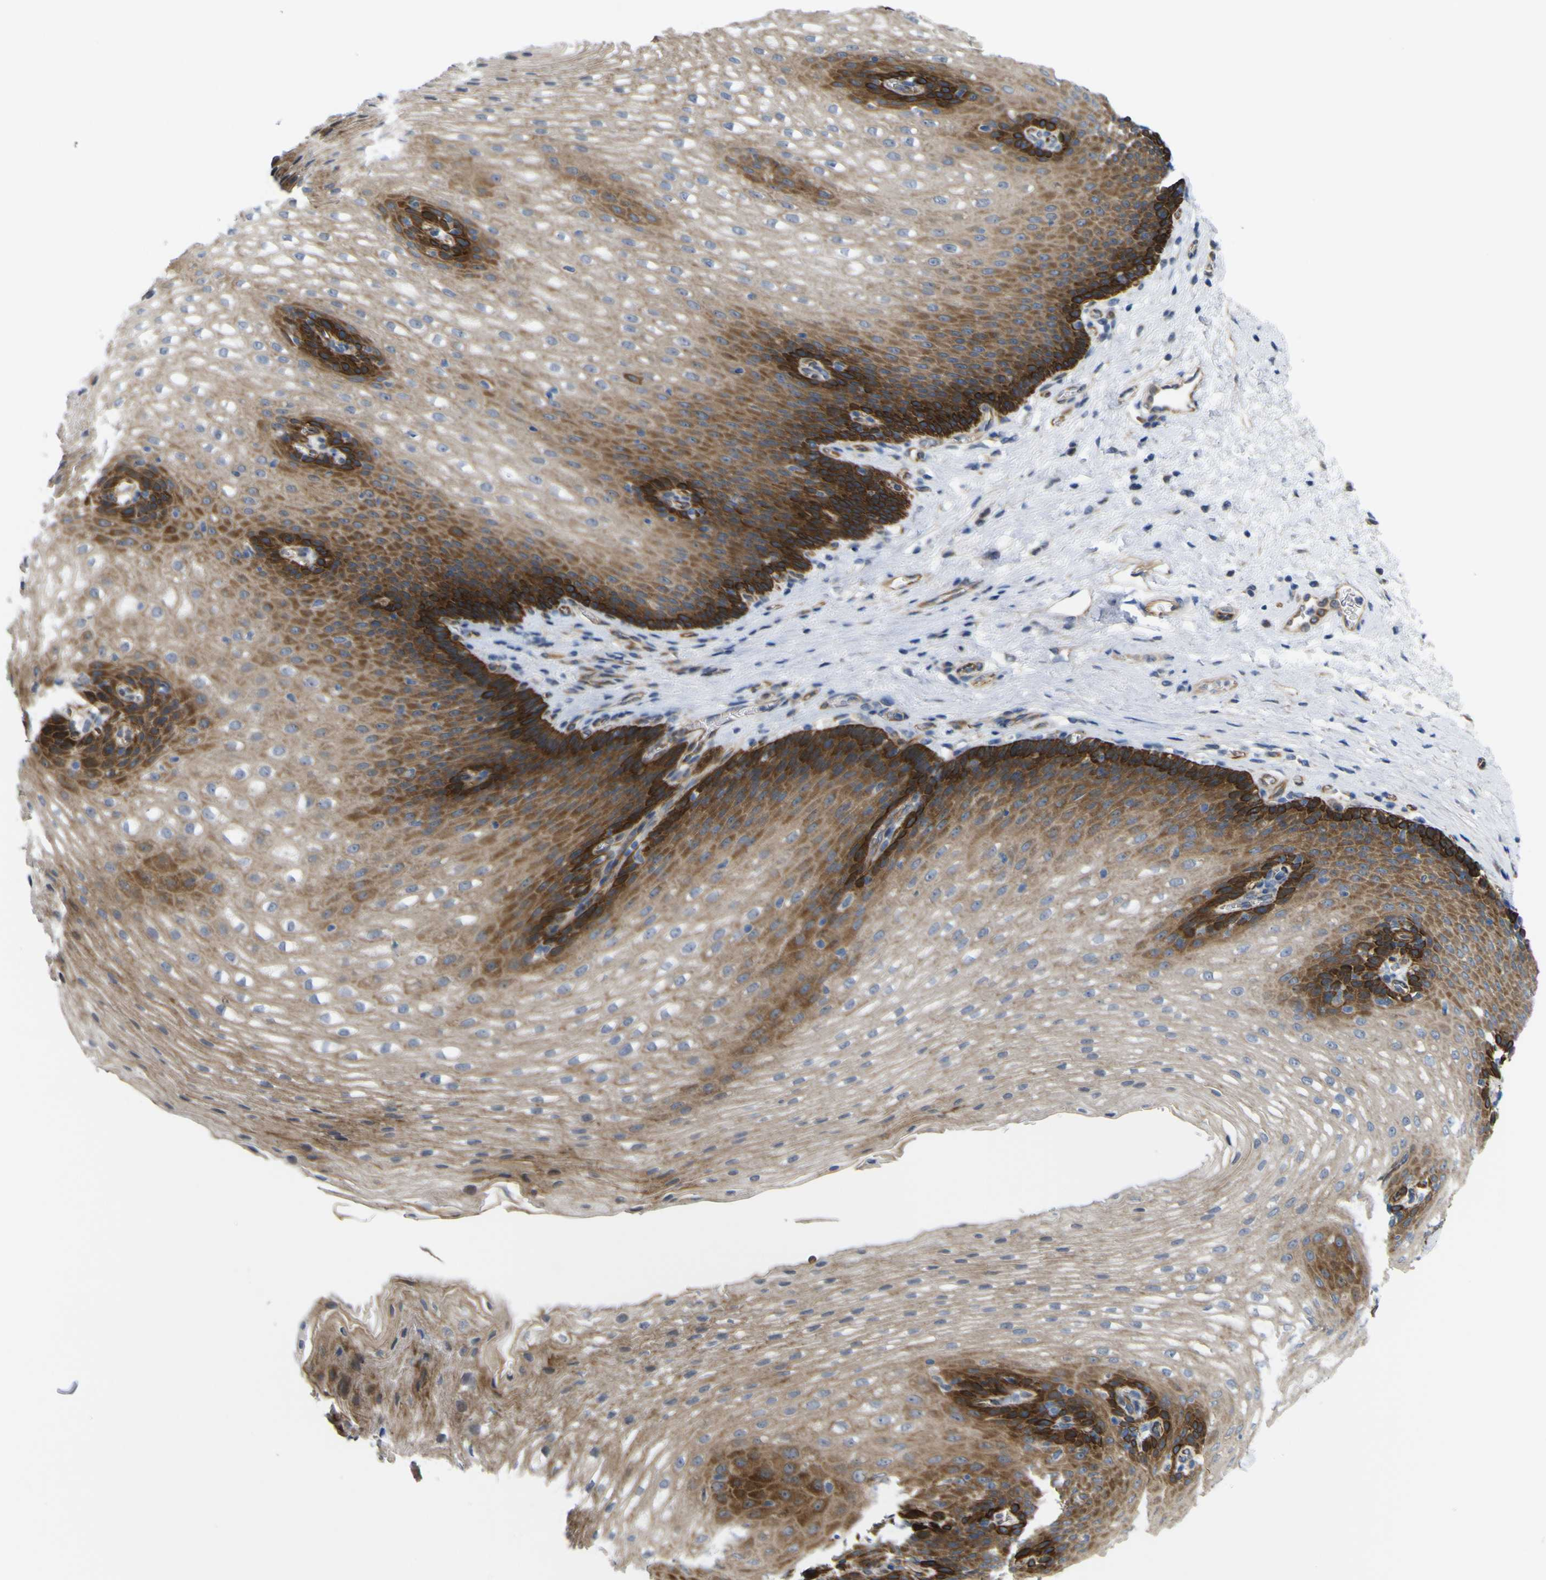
{"staining": {"intensity": "strong", "quantity": "<25%", "location": "cytoplasmic/membranous"}, "tissue": "esophagus", "cell_type": "Squamous epithelial cells", "image_type": "normal", "snomed": [{"axis": "morphology", "description": "Normal tissue, NOS"}, {"axis": "topography", "description": "Esophagus"}], "caption": "Strong cytoplasmic/membranous positivity is identified in about <25% of squamous epithelial cells in unremarkable esophagus.", "gene": "JPH1", "patient": {"sex": "male", "age": 48}}